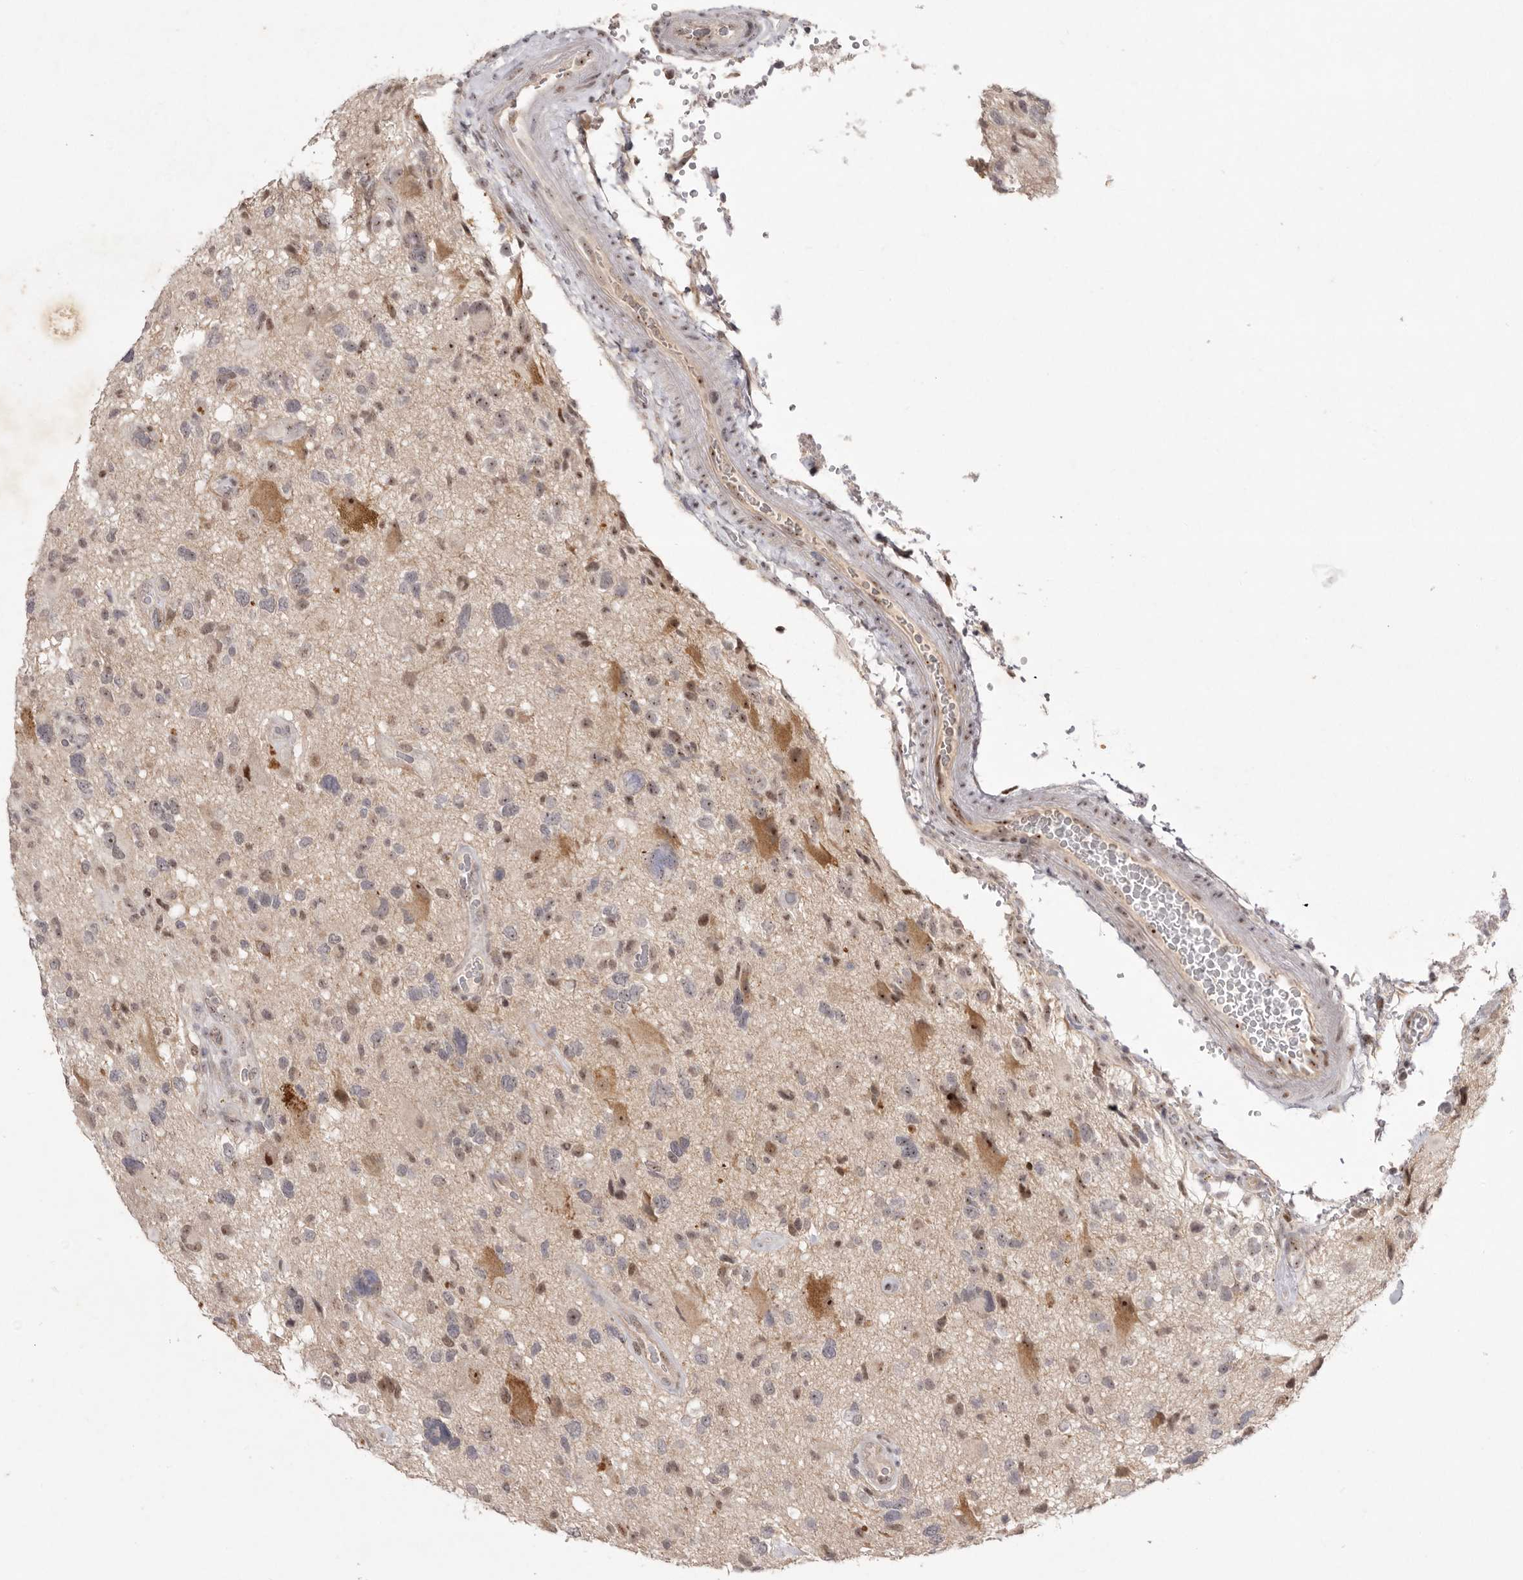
{"staining": {"intensity": "negative", "quantity": "none", "location": "none"}, "tissue": "glioma", "cell_type": "Tumor cells", "image_type": "cancer", "snomed": [{"axis": "morphology", "description": "Glioma, malignant, High grade"}, {"axis": "topography", "description": "Brain"}], "caption": "A histopathology image of high-grade glioma (malignant) stained for a protein exhibits no brown staining in tumor cells.", "gene": "TADA1", "patient": {"sex": "male", "age": 33}}